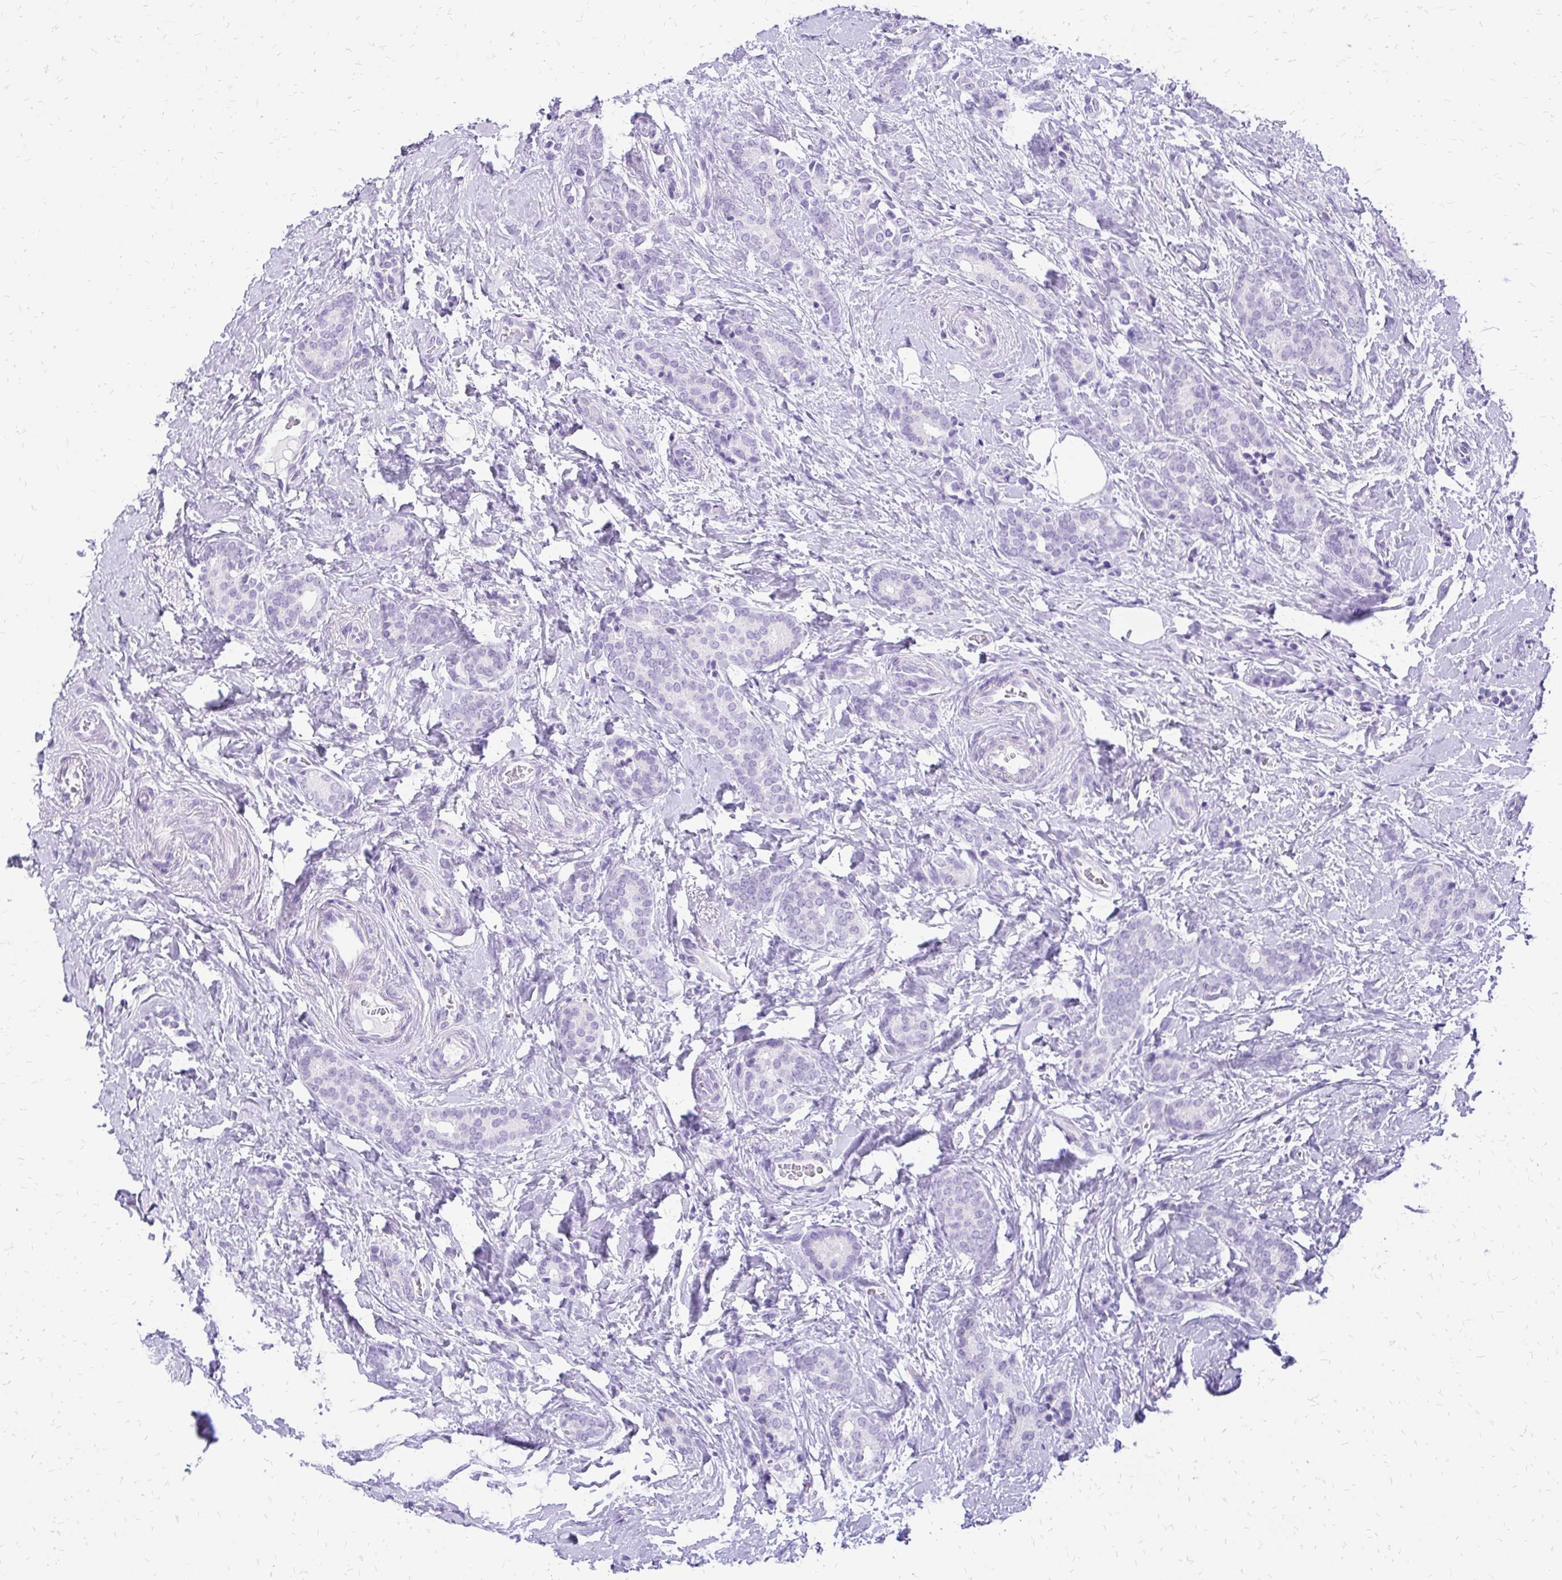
{"staining": {"intensity": "negative", "quantity": "none", "location": "none"}, "tissue": "breast cancer", "cell_type": "Tumor cells", "image_type": "cancer", "snomed": [{"axis": "morphology", "description": "Normal tissue, NOS"}, {"axis": "morphology", "description": "Duct carcinoma"}, {"axis": "topography", "description": "Breast"}], "caption": "Tumor cells are negative for protein expression in human breast cancer (invasive ductal carcinoma). The staining is performed using DAB (3,3'-diaminobenzidine) brown chromogen with nuclei counter-stained in using hematoxylin.", "gene": "SLC32A1", "patient": {"sex": "female", "age": 77}}